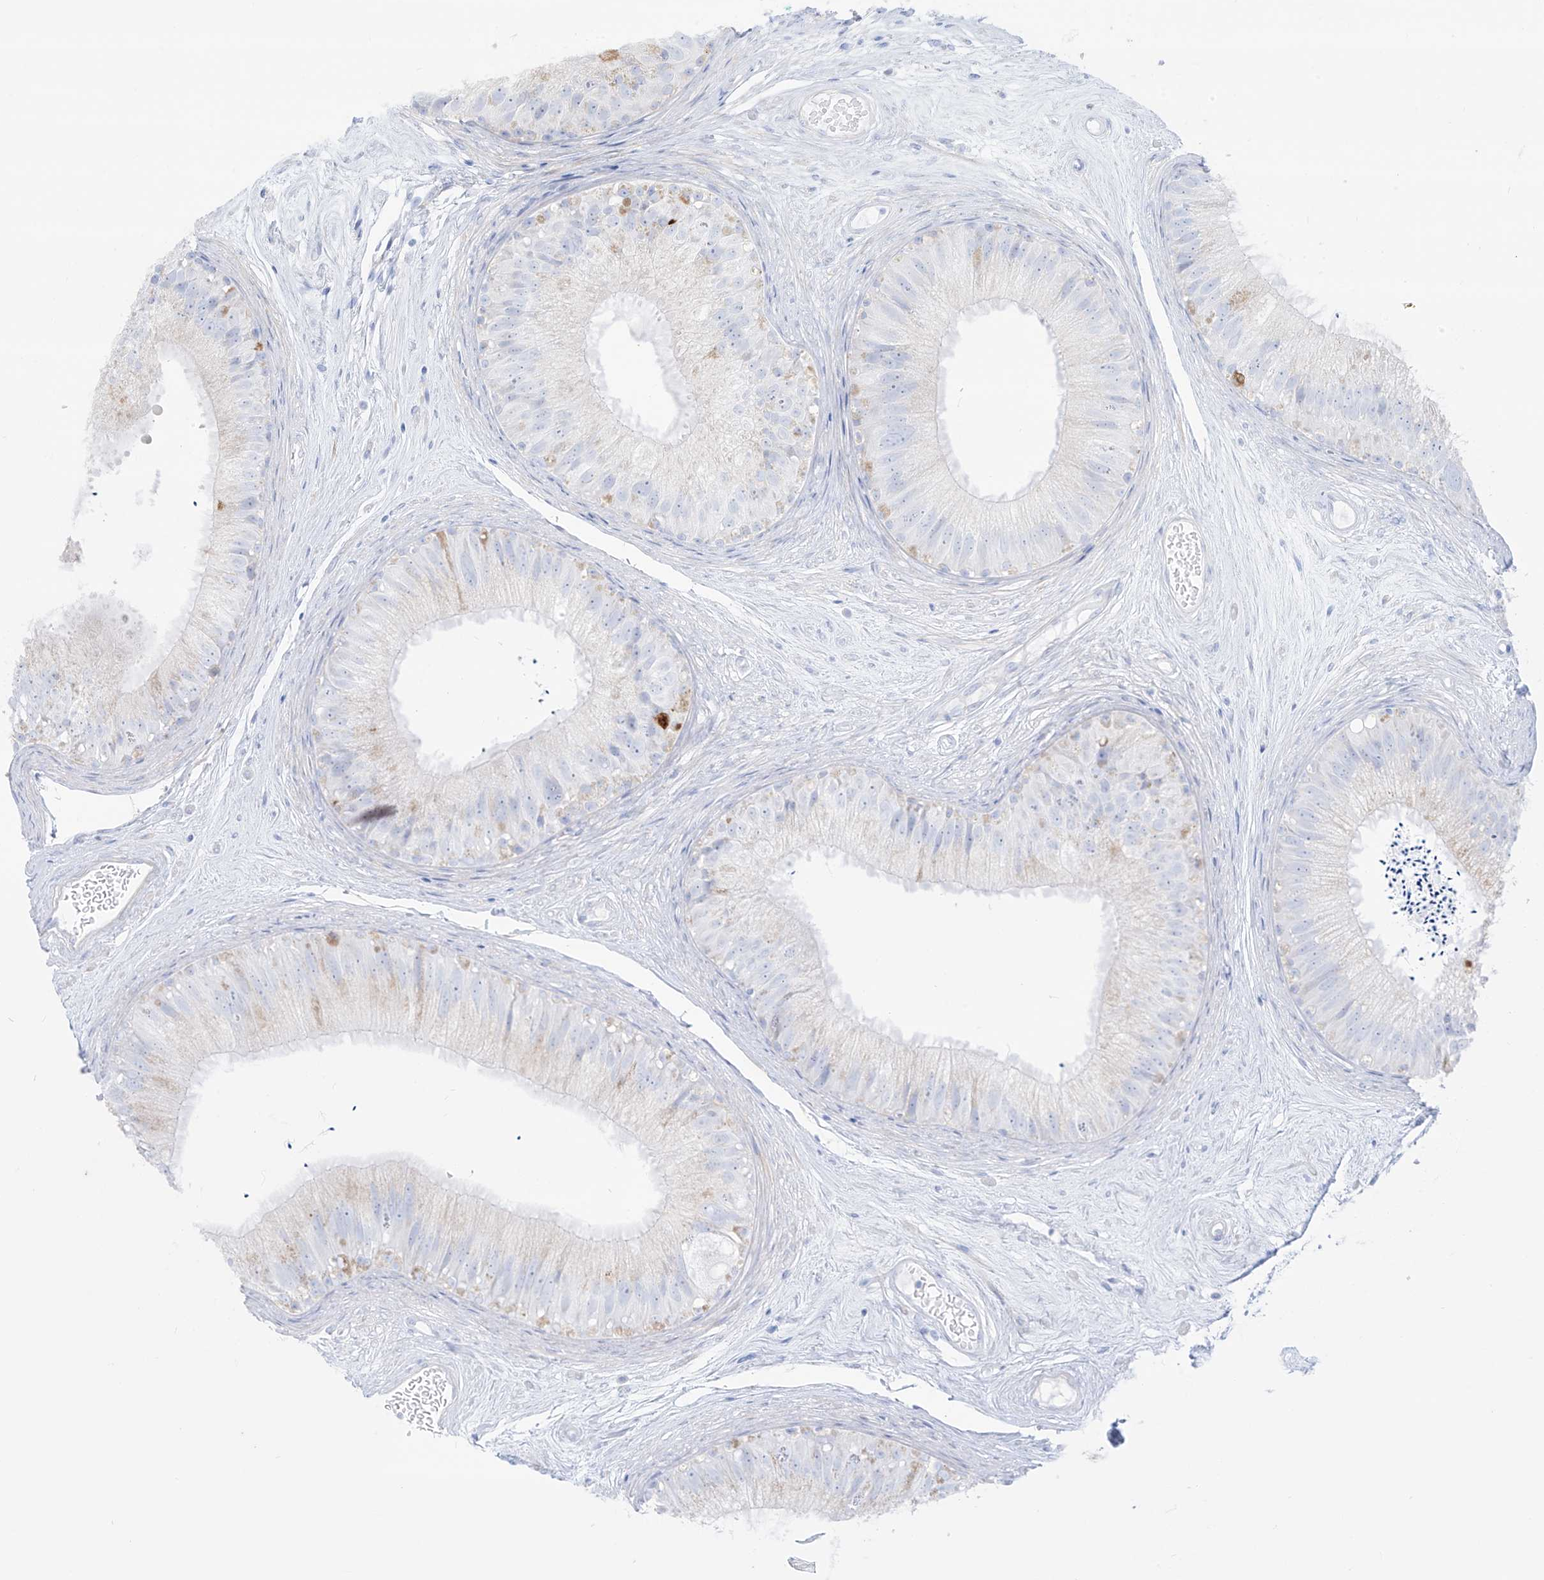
{"staining": {"intensity": "negative", "quantity": "none", "location": "none"}, "tissue": "epididymis", "cell_type": "Glandular cells", "image_type": "normal", "snomed": [{"axis": "morphology", "description": "Normal tissue, NOS"}, {"axis": "topography", "description": "Epididymis"}], "caption": "The immunohistochemistry image has no significant expression in glandular cells of epididymis.", "gene": "SLC26A3", "patient": {"sex": "male", "age": 77}}